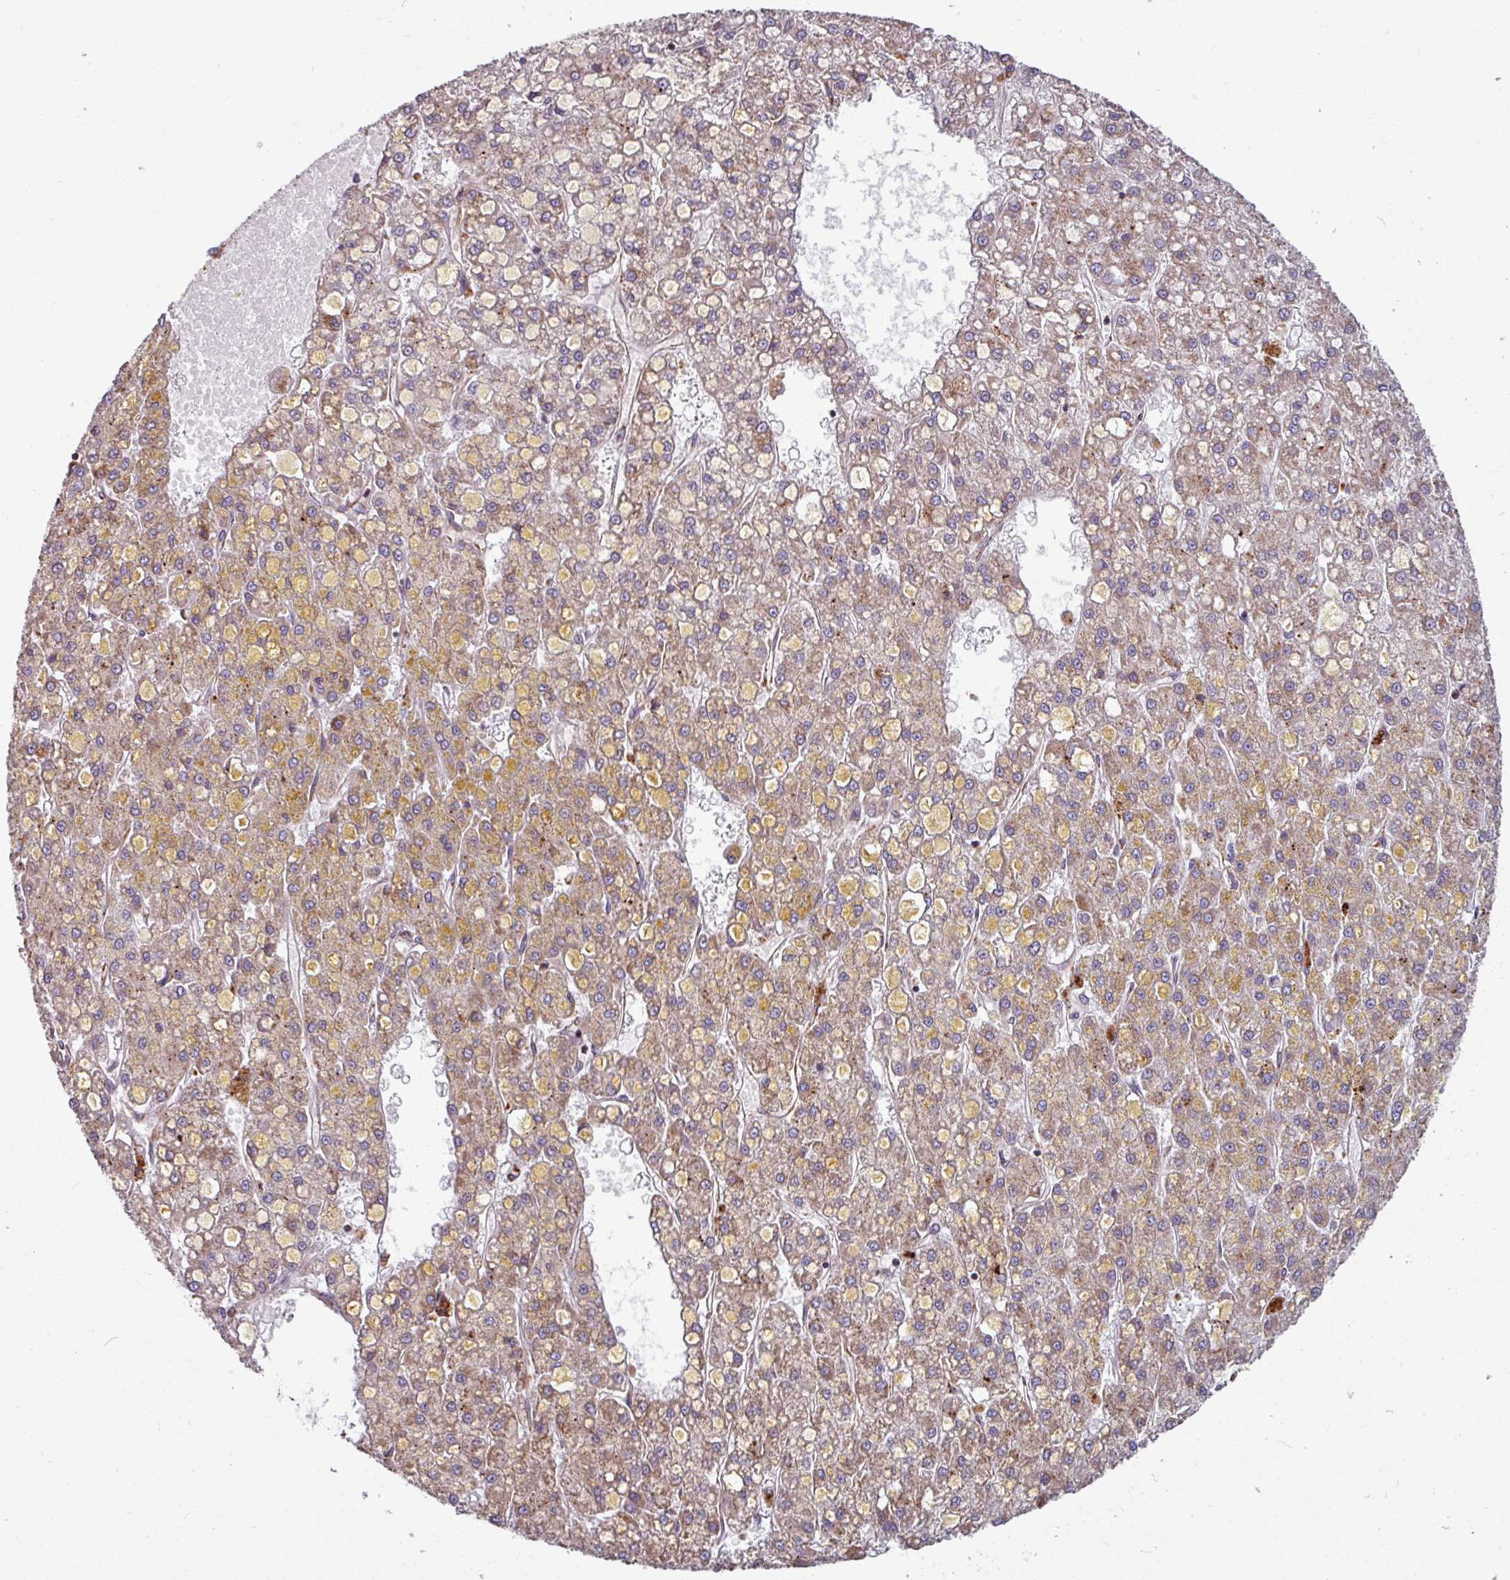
{"staining": {"intensity": "moderate", "quantity": "25%-75%", "location": "cytoplasmic/membranous"}, "tissue": "liver cancer", "cell_type": "Tumor cells", "image_type": "cancer", "snomed": [{"axis": "morphology", "description": "Carcinoma, Hepatocellular, NOS"}, {"axis": "topography", "description": "Liver"}], "caption": "Human hepatocellular carcinoma (liver) stained for a protein (brown) reveals moderate cytoplasmic/membranous positive expression in approximately 25%-75% of tumor cells.", "gene": "MAGT1", "patient": {"sex": "male", "age": 67}}